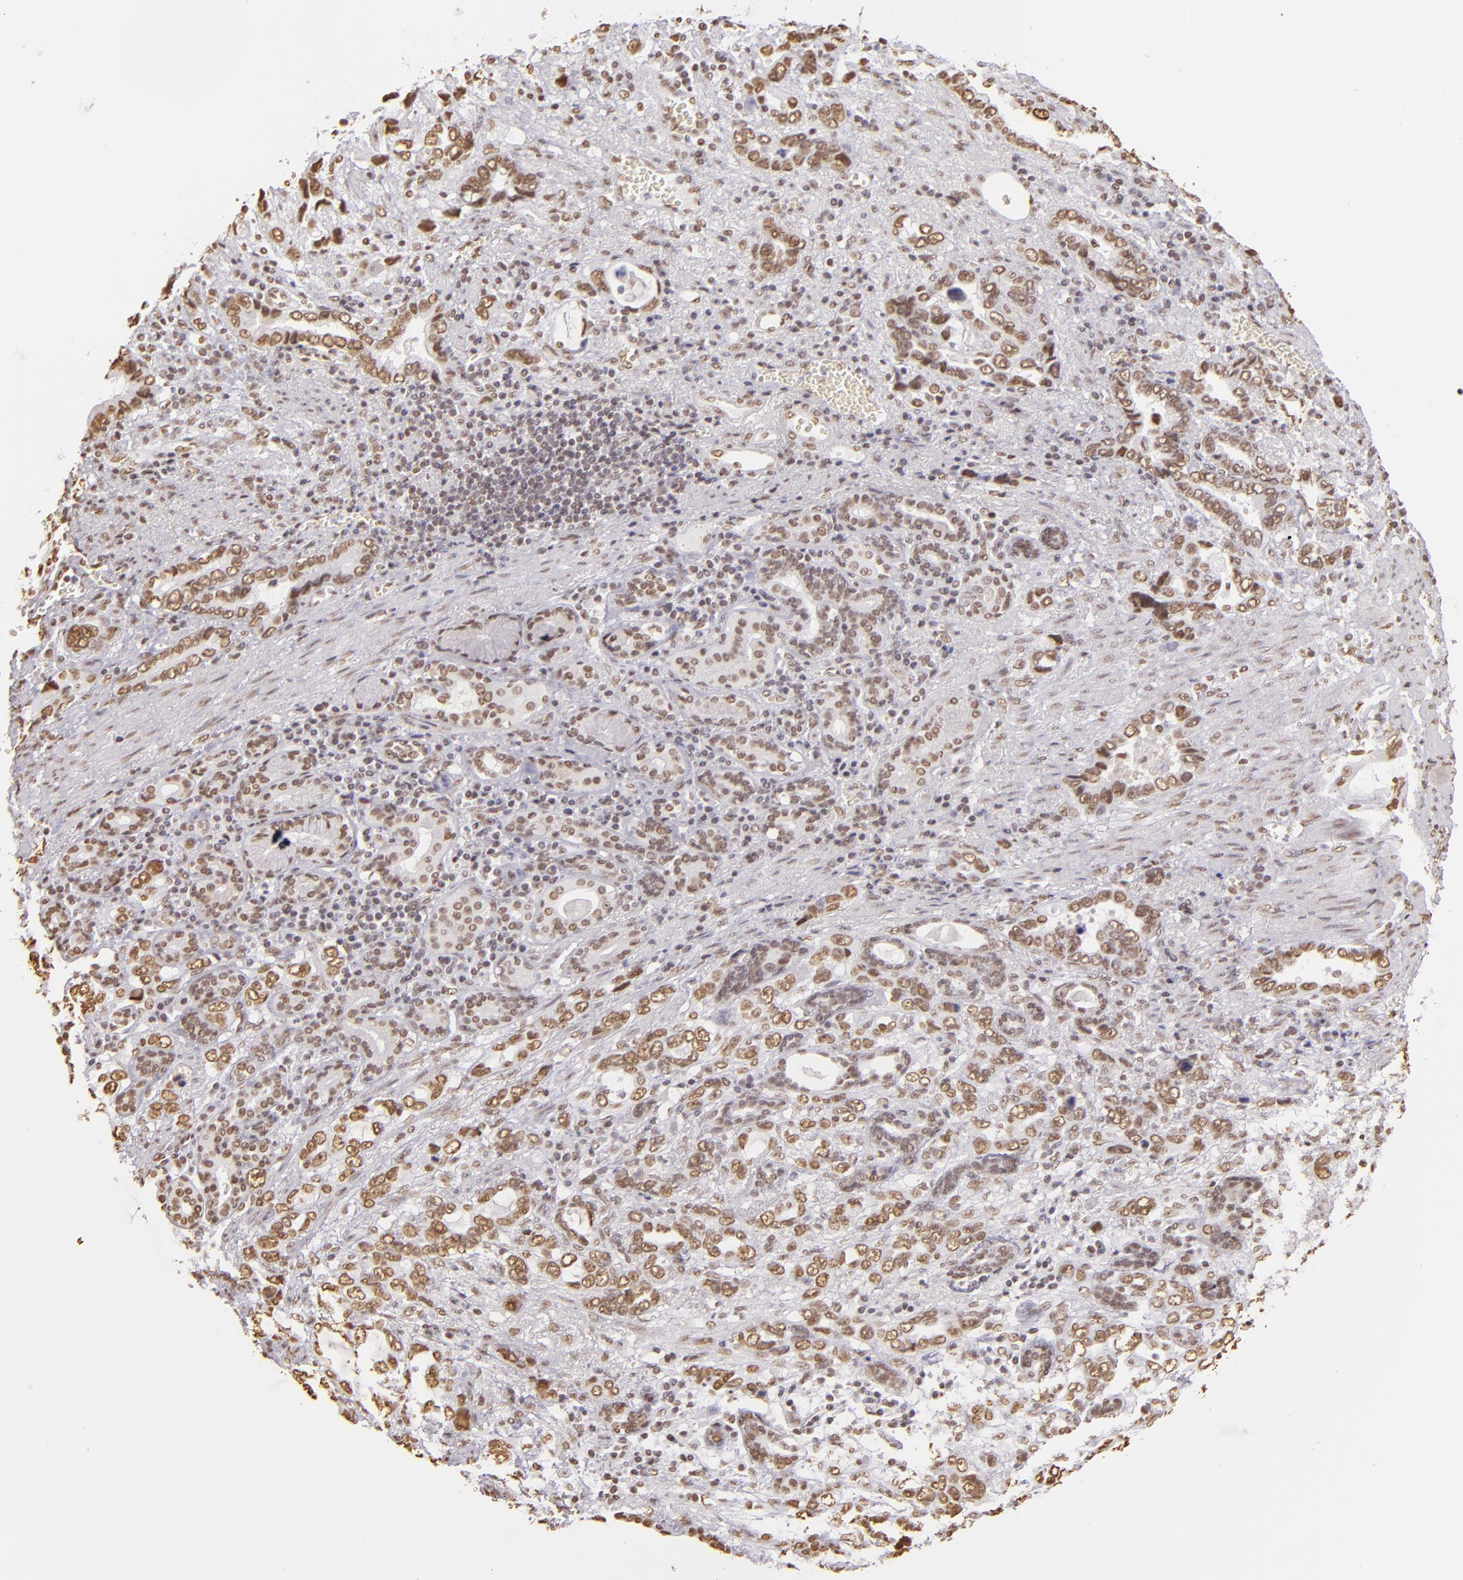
{"staining": {"intensity": "moderate", "quantity": ">75%", "location": "nuclear"}, "tissue": "stomach cancer", "cell_type": "Tumor cells", "image_type": "cancer", "snomed": [{"axis": "morphology", "description": "Adenocarcinoma, NOS"}, {"axis": "topography", "description": "Stomach"}], "caption": "This is an image of IHC staining of stomach cancer (adenocarcinoma), which shows moderate expression in the nuclear of tumor cells.", "gene": "PAPOLA", "patient": {"sex": "male", "age": 78}}